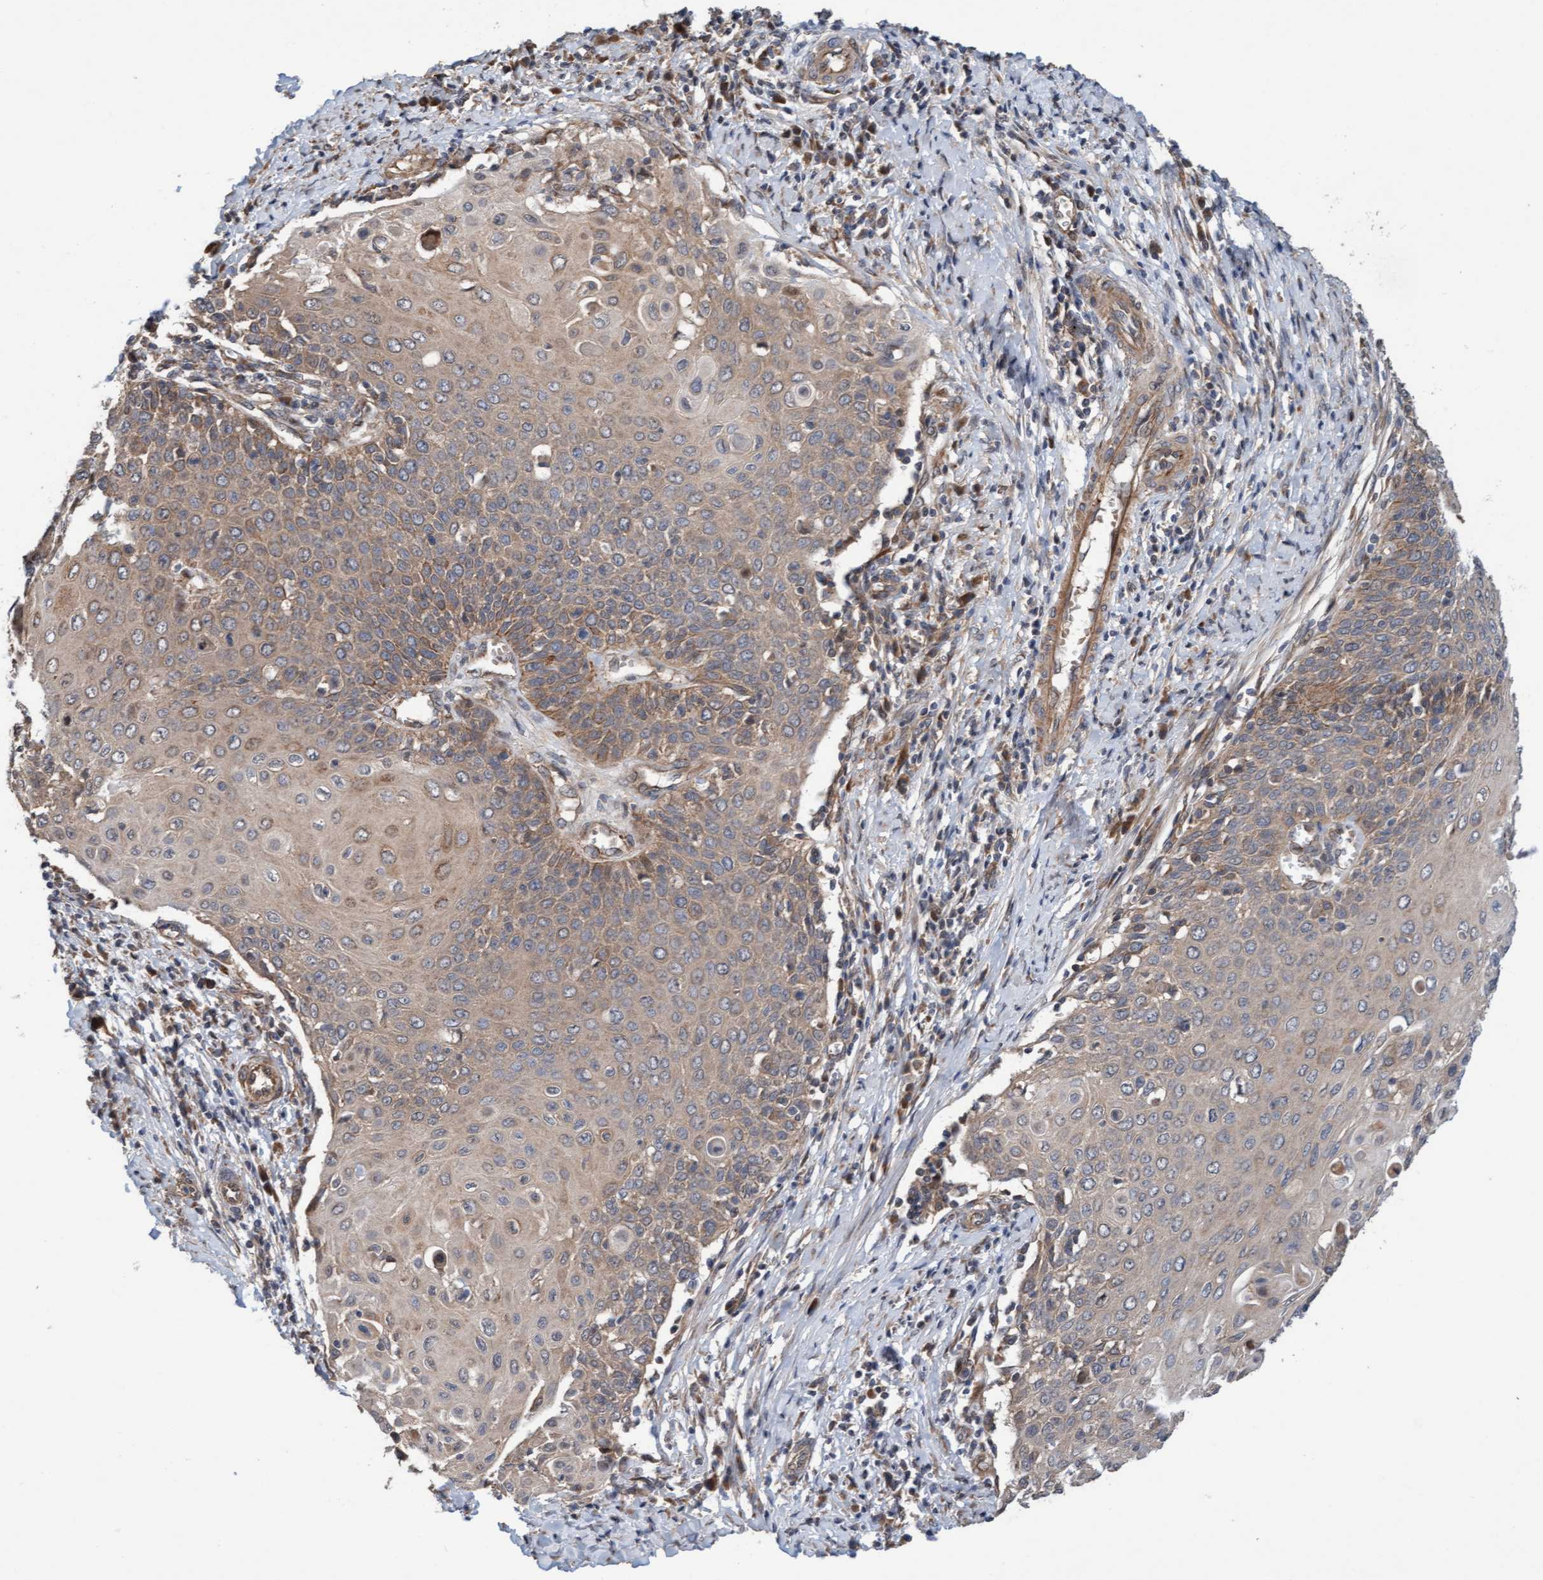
{"staining": {"intensity": "weak", "quantity": "25%-75%", "location": "cytoplasmic/membranous"}, "tissue": "cervical cancer", "cell_type": "Tumor cells", "image_type": "cancer", "snomed": [{"axis": "morphology", "description": "Squamous cell carcinoma, NOS"}, {"axis": "topography", "description": "Cervix"}], "caption": "Immunohistochemistry (IHC) of human cervical cancer shows low levels of weak cytoplasmic/membranous expression in about 25%-75% of tumor cells.", "gene": "MLXIP", "patient": {"sex": "female", "age": 39}}